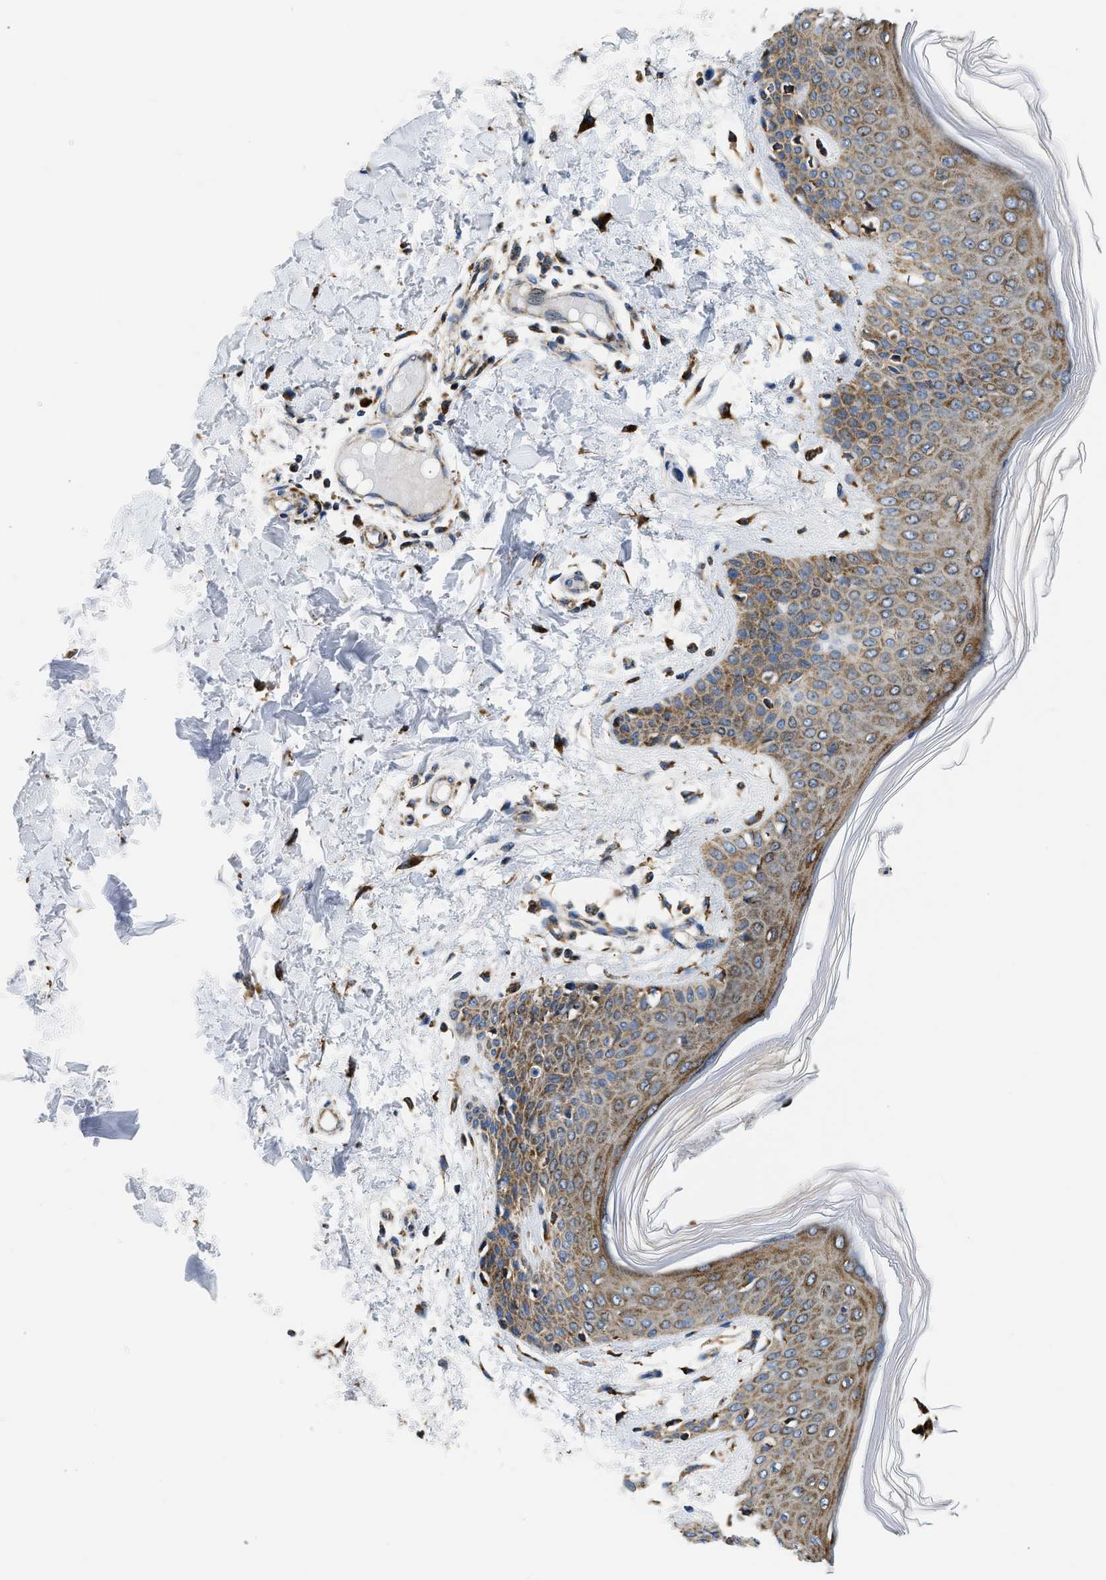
{"staining": {"intensity": "moderate", "quantity": ">75%", "location": "cytoplasmic/membranous"}, "tissue": "skin", "cell_type": "Fibroblasts", "image_type": "normal", "snomed": [{"axis": "morphology", "description": "Normal tissue, NOS"}, {"axis": "topography", "description": "Skin"}], "caption": "Protein analysis of normal skin reveals moderate cytoplasmic/membranous positivity in about >75% of fibroblasts. (Brightfield microscopy of DAB IHC at high magnification).", "gene": "CYCS", "patient": {"sex": "male", "age": 53}}